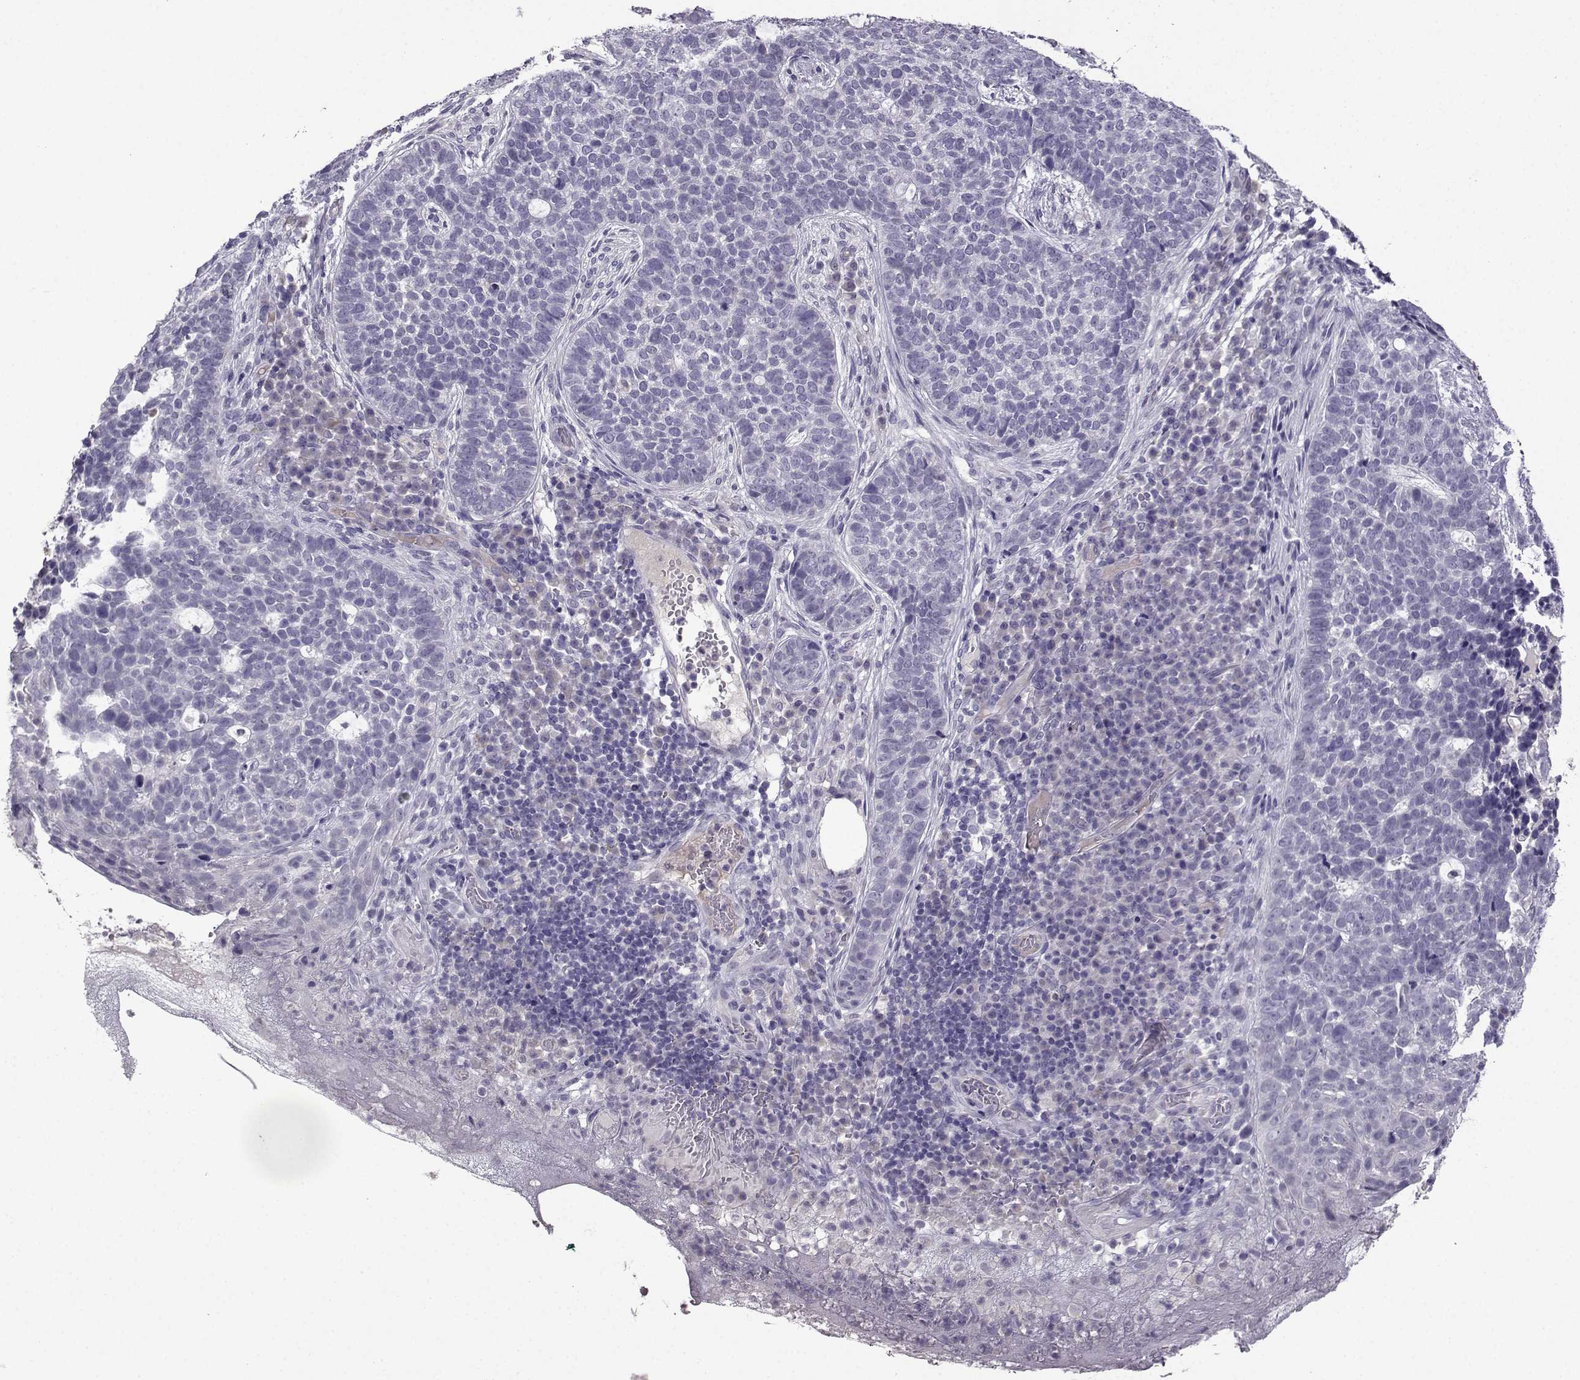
{"staining": {"intensity": "weak", "quantity": "<25%", "location": "cytoplasmic/membranous"}, "tissue": "skin cancer", "cell_type": "Tumor cells", "image_type": "cancer", "snomed": [{"axis": "morphology", "description": "Basal cell carcinoma"}, {"axis": "topography", "description": "Skin"}], "caption": "There is no significant expression in tumor cells of skin cancer (basal cell carcinoma). (DAB (3,3'-diaminobenzidine) immunohistochemistry visualized using brightfield microscopy, high magnification).", "gene": "CRYBB1", "patient": {"sex": "female", "age": 69}}